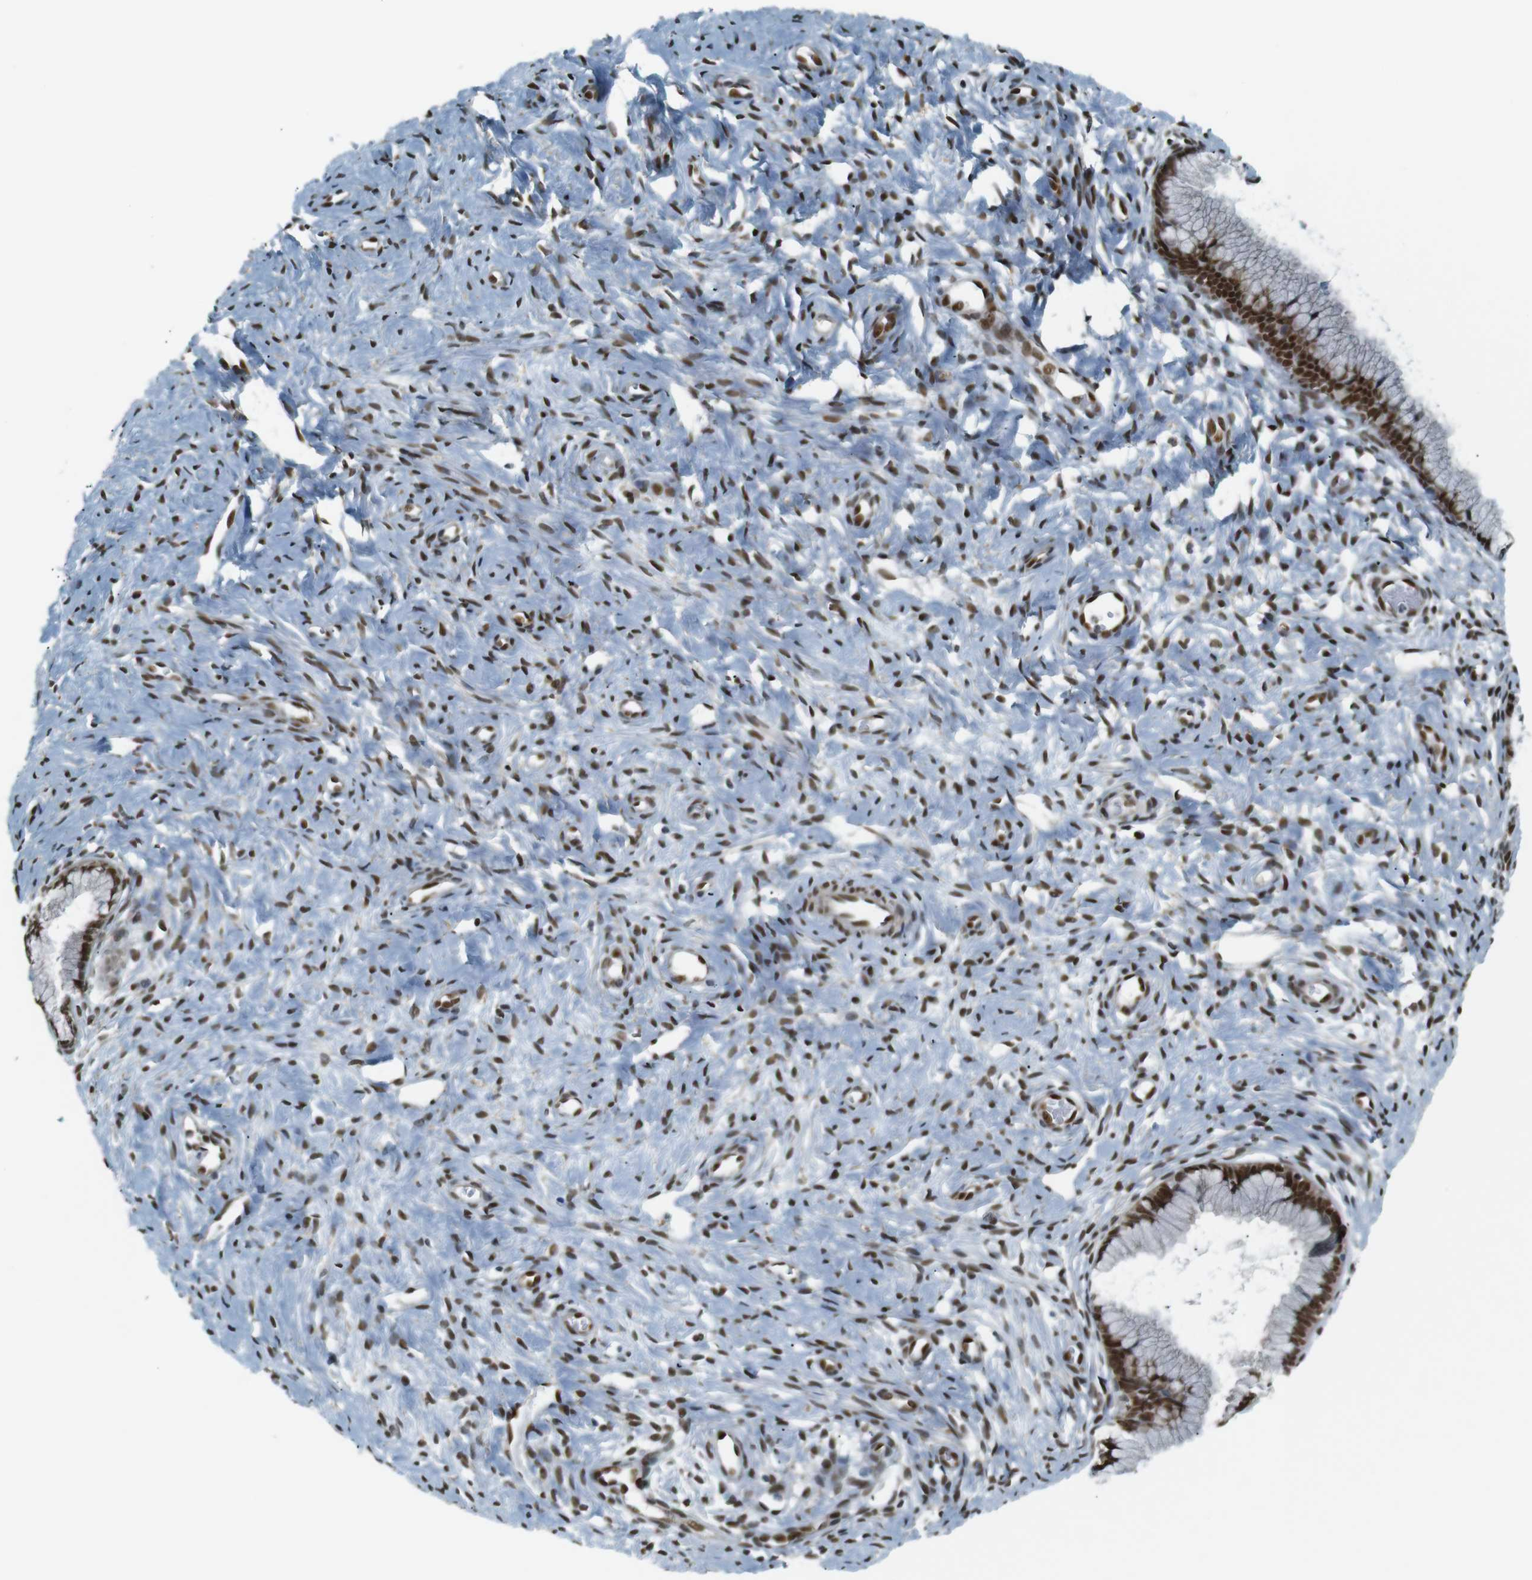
{"staining": {"intensity": "strong", "quantity": ">75%", "location": "nuclear"}, "tissue": "cervix", "cell_type": "Glandular cells", "image_type": "normal", "snomed": [{"axis": "morphology", "description": "Normal tissue, NOS"}, {"axis": "topography", "description": "Cervix"}], "caption": "Immunohistochemistry photomicrograph of benign cervix stained for a protein (brown), which exhibits high levels of strong nuclear positivity in about >75% of glandular cells.", "gene": "NHEJ1", "patient": {"sex": "female", "age": 65}}